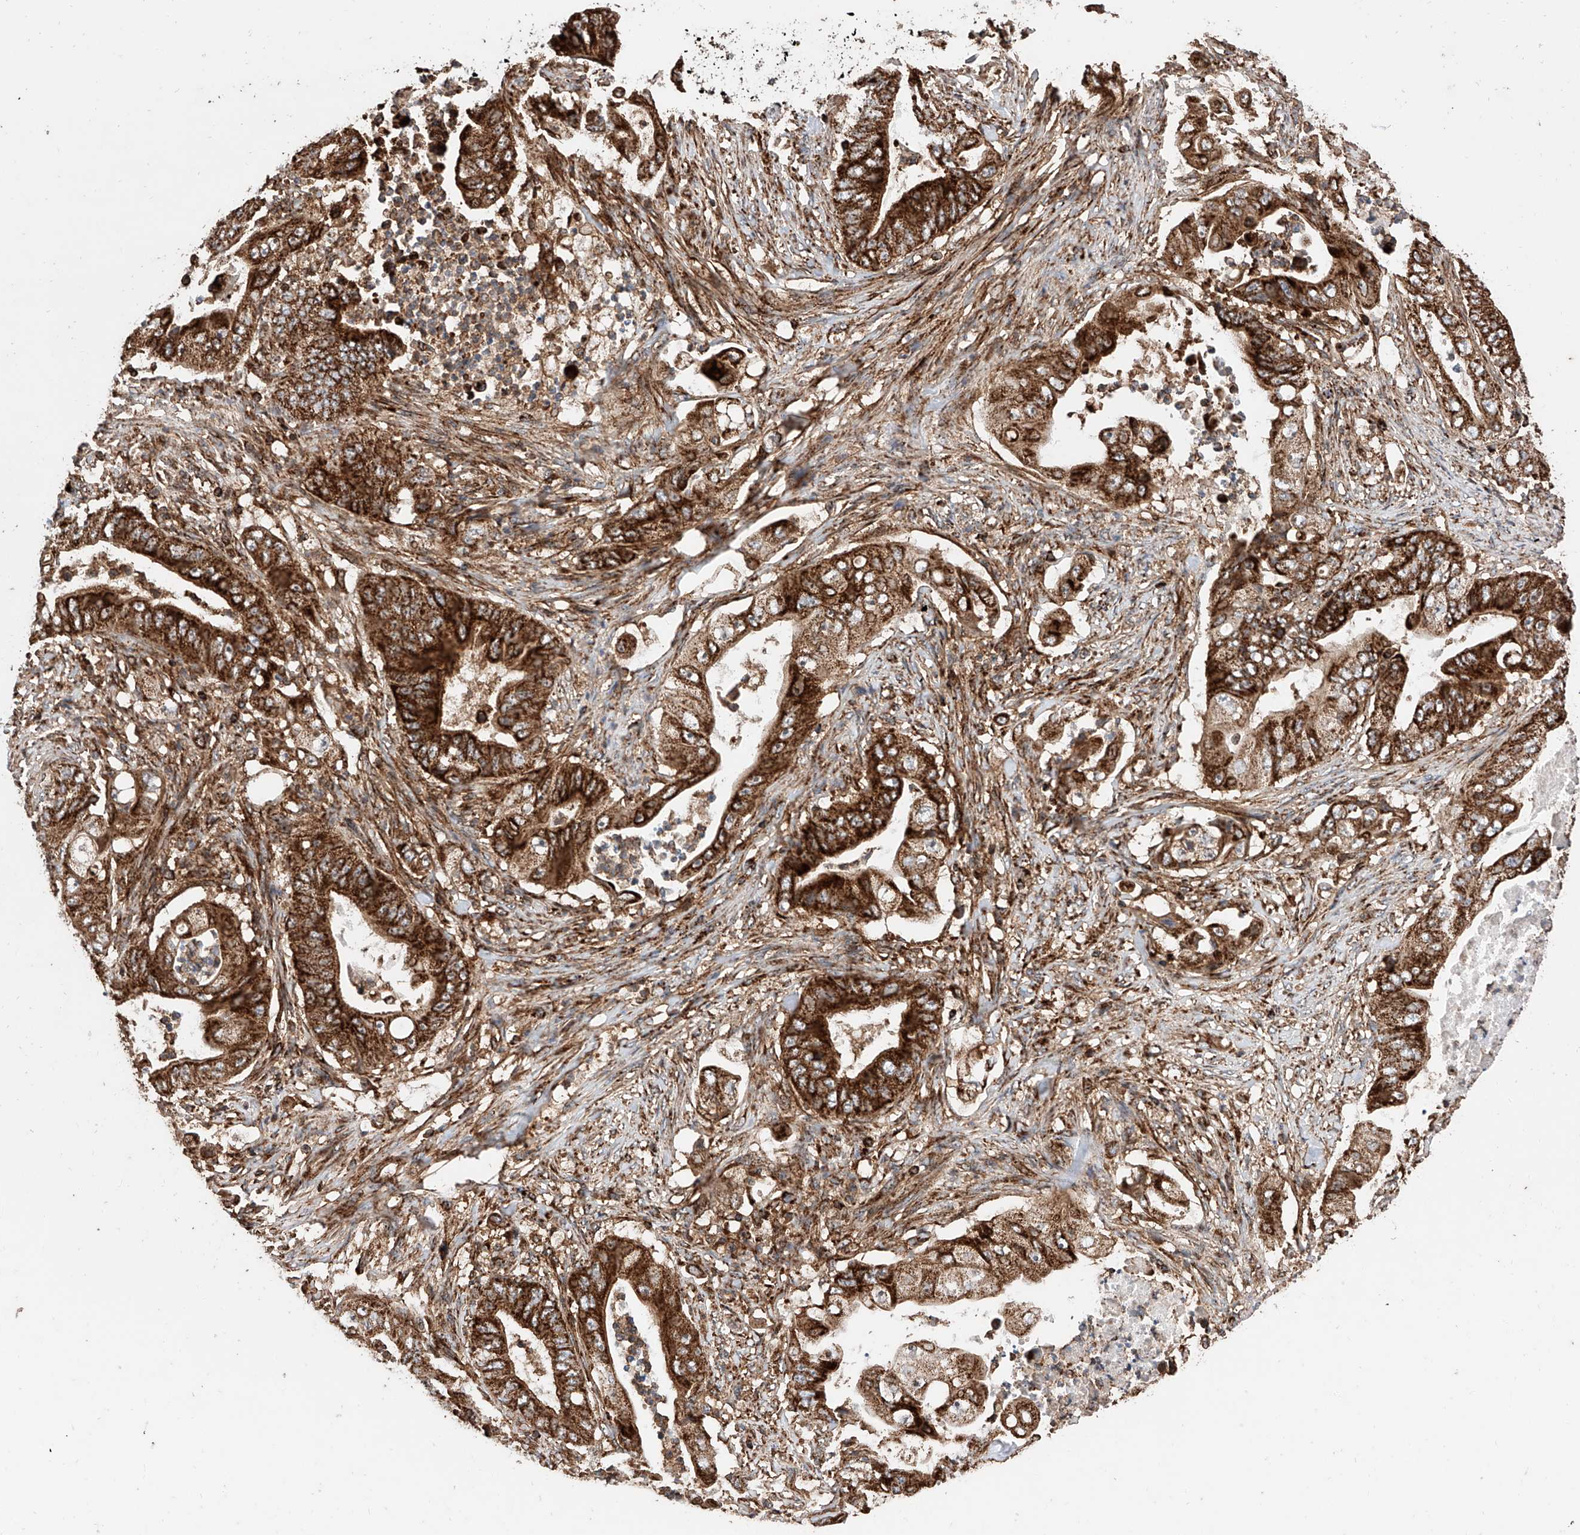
{"staining": {"intensity": "strong", "quantity": ">75%", "location": "cytoplasmic/membranous"}, "tissue": "stomach cancer", "cell_type": "Tumor cells", "image_type": "cancer", "snomed": [{"axis": "morphology", "description": "Adenocarcinoma, NOS"}, {"axis": "topography", "description": "Stomach"}], "caption": "Immunohistochemistry of stomach adenocarcinoma shows high levels of strong cytoplasmic/membranous expression in about >75% of tumor cells.", "gene": "PISD", "patient": {"sex": "female", "age": 73}}